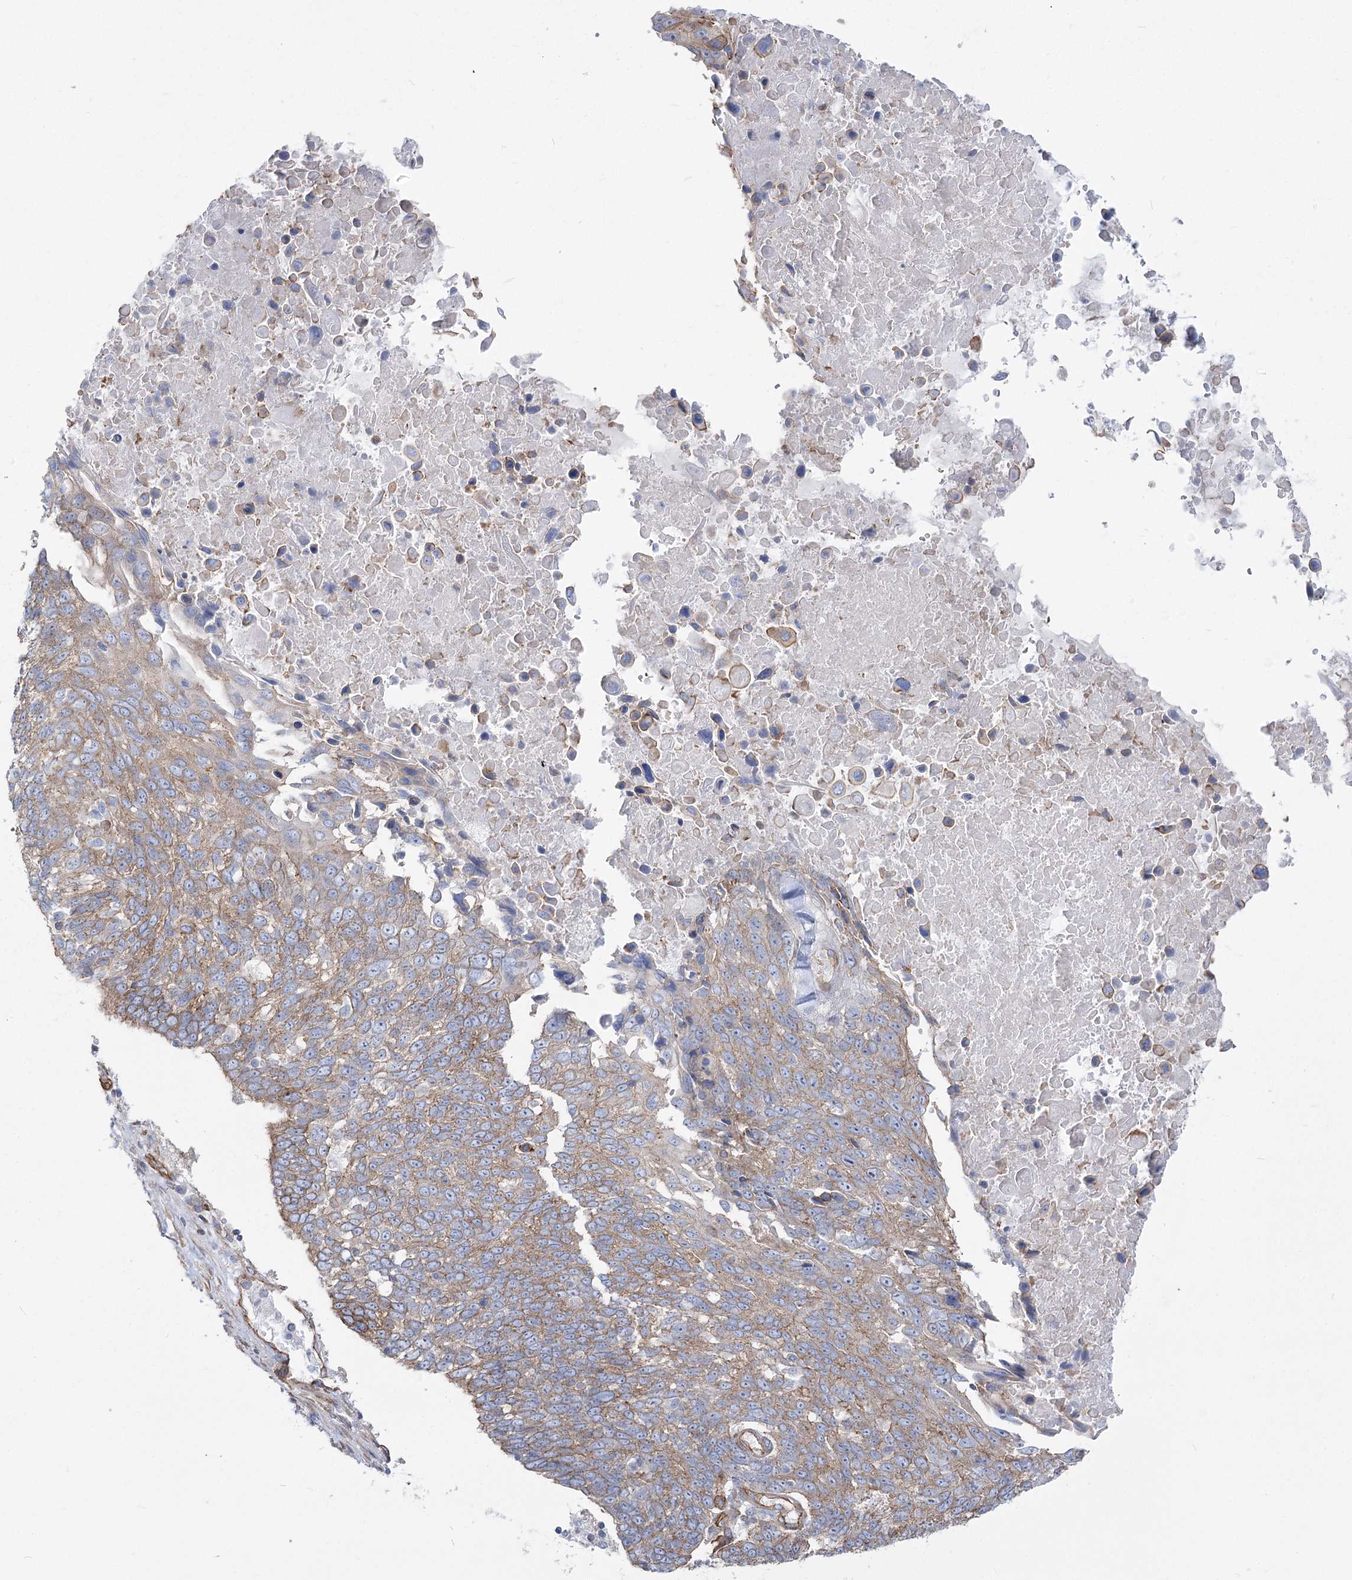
{"staining": {"intensity": "weak", "quantity": ">75%", "location": "cytoplasmic/membranous"}, "tissue": "lung cancer", "cell_type": "Tumor cells", "image_type": "cancer", "snomed": [{"axis": "morphology", "description": "Squamous cell carcinoma, NOS"}, {"axis": "topography", "description": "Lung"}], "caption": "About >75% of tumor cells in human lung squamous cell carcinoma display weak cytoplasmic/membranous protein expression as visualized by brown immunohistochemical staining.", "gene": "PLEKHA5", "patient": {"sex": "male", "age": 66}}